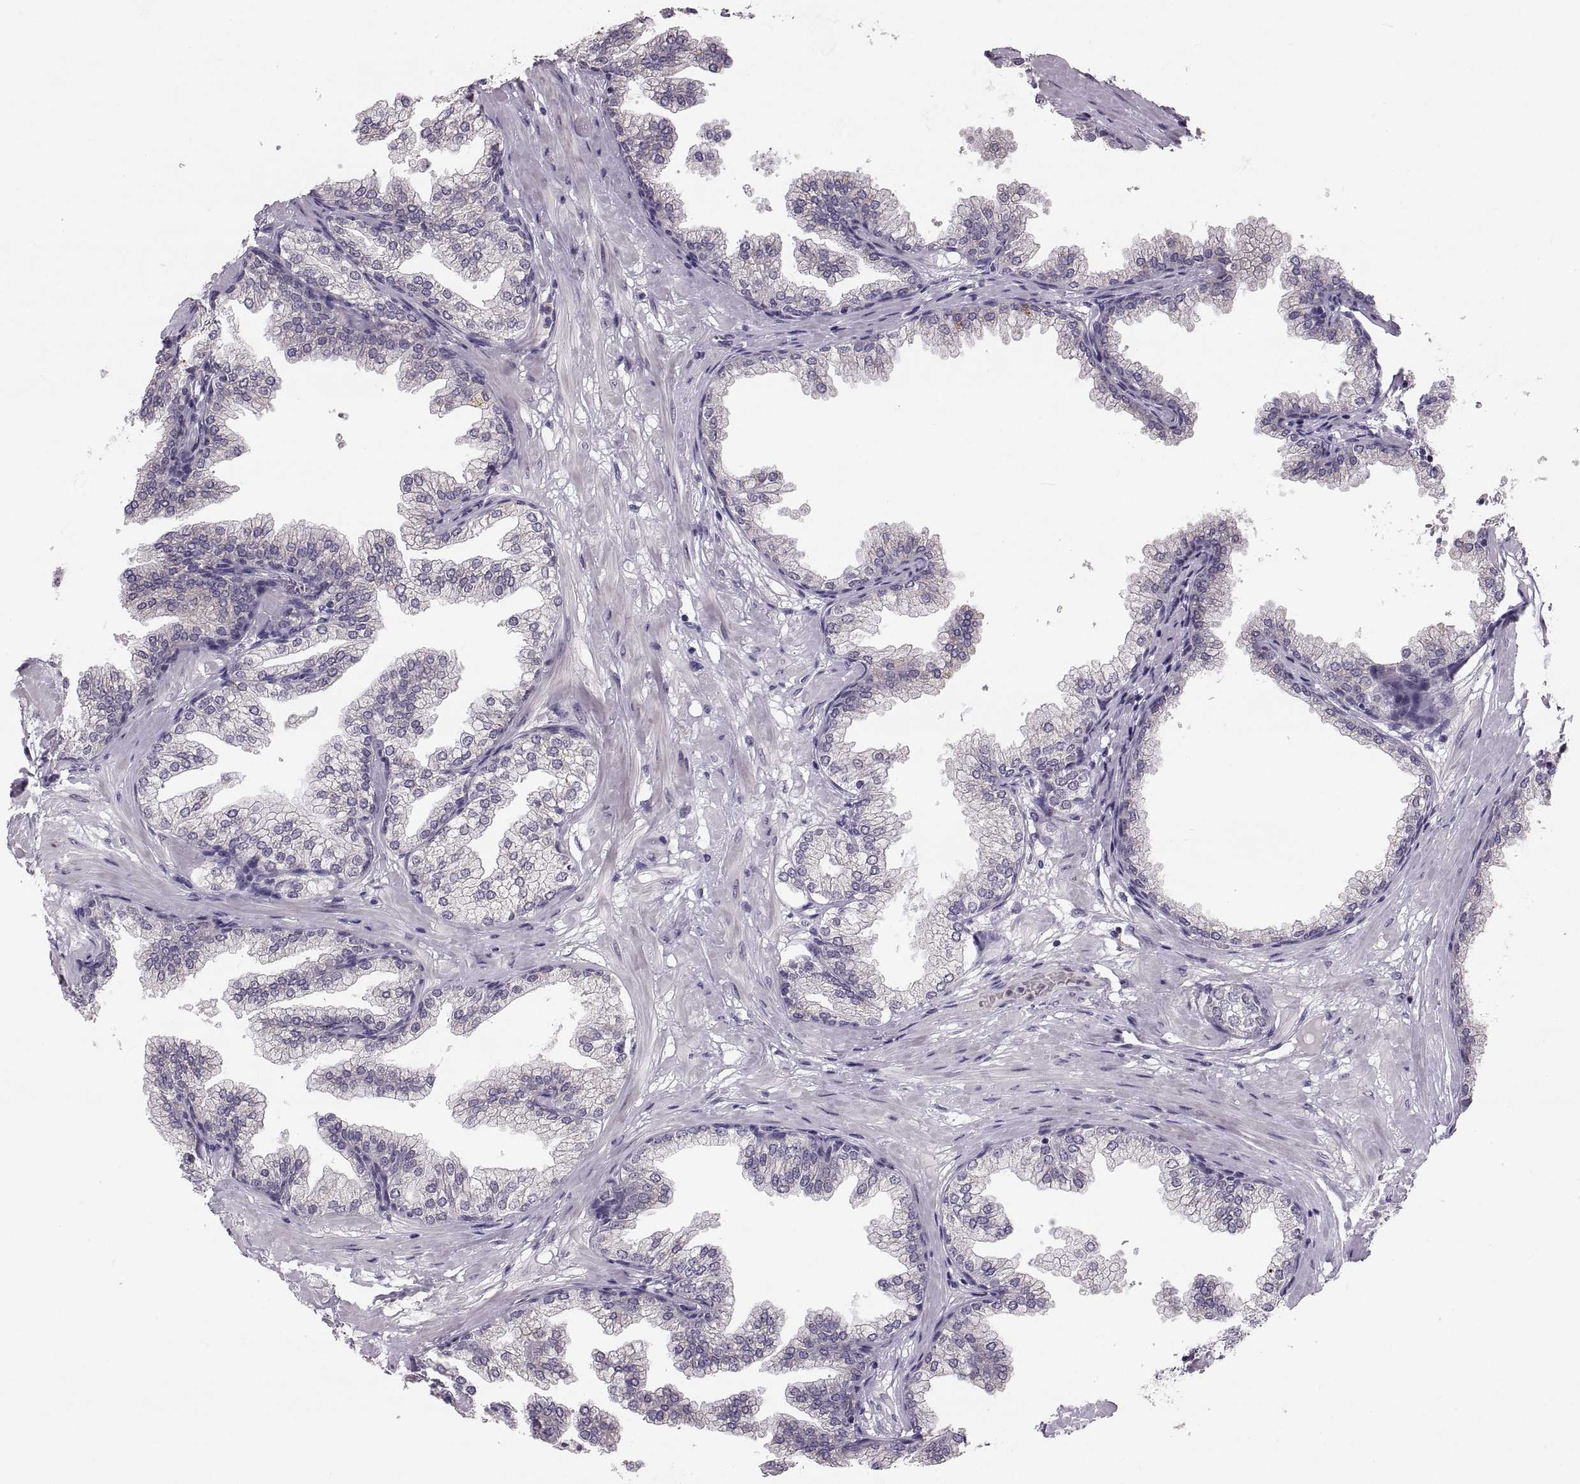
{"staining": {"intensity": "negative", "quantity": "none", "location": "none"}, "tissue": "prostate", "cell_type": "Glandular cells", "image_type": "normal", "snomed": [{"axis": "morphology", "description": "Normal tissue, NOS"}, {"axis": "topography", "description": "Prostate"}], "caption": "An immunohistochemistry (IHC) micrograph of benign prostate is shown. There is no staining in glandular cells of prostate.", "gene": "ADH6", "patient": {"sex": "male", "age": 37}}